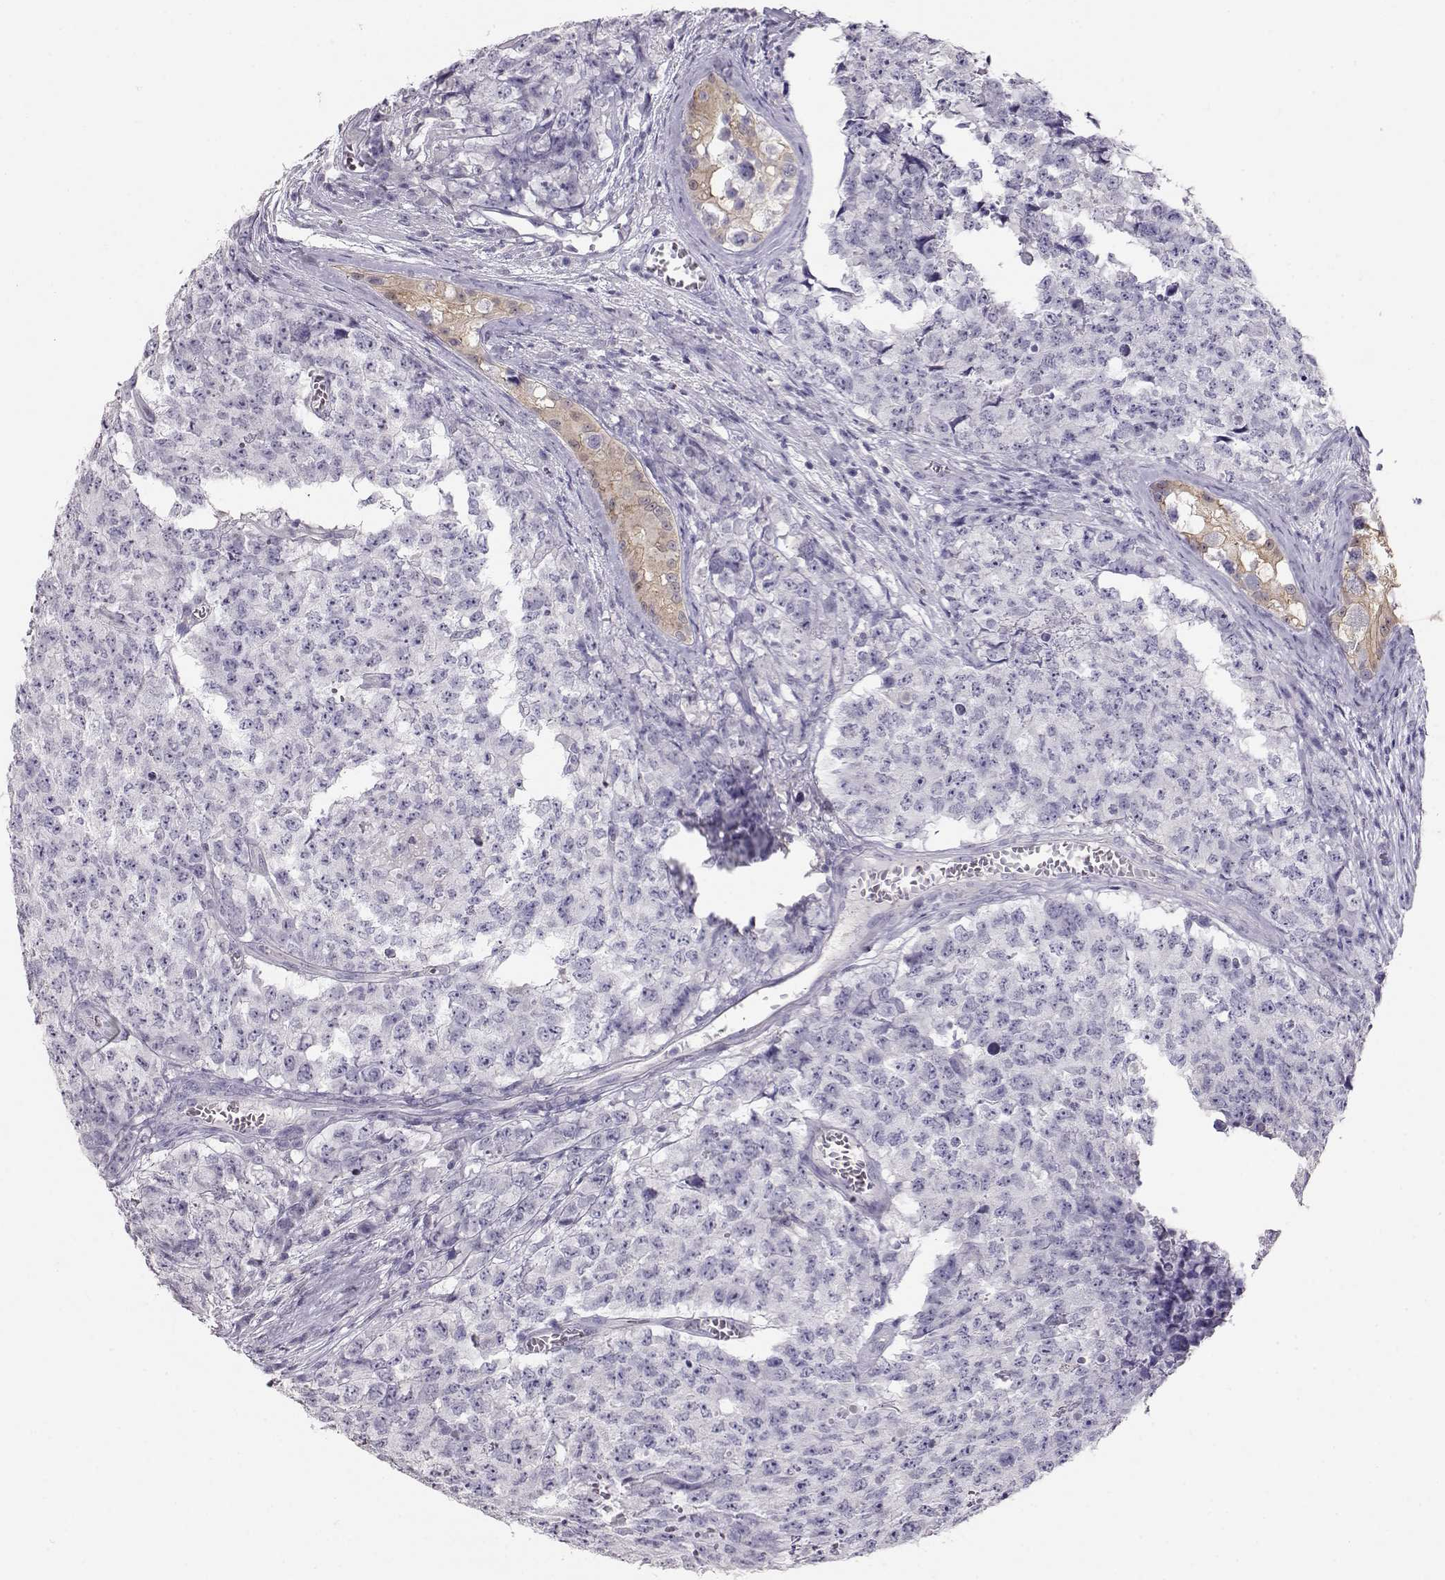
{"staining": {"intensity": "negative", "quantity": "none", "location": "none"}, "tissue": "testis cancer", "cell_type": "Tumor cells", "image_type": "cancer", "snomed": [{"axis": "morphology", "description": "Carcinoma, Embryonal, NOS"}, {"axis": "topography", "description": "Testis"}], "caption": "The IHC micrograph has no significant positivity in tumor cells of testis cancer tissue. The staining is performed using DAB (3,3'-diaminobenzidine) brown chromogen with nuclei counter-stained in using hematoxylin.", "gene": "NDRG4", "patient": {"sex": "male", "age": 23}}